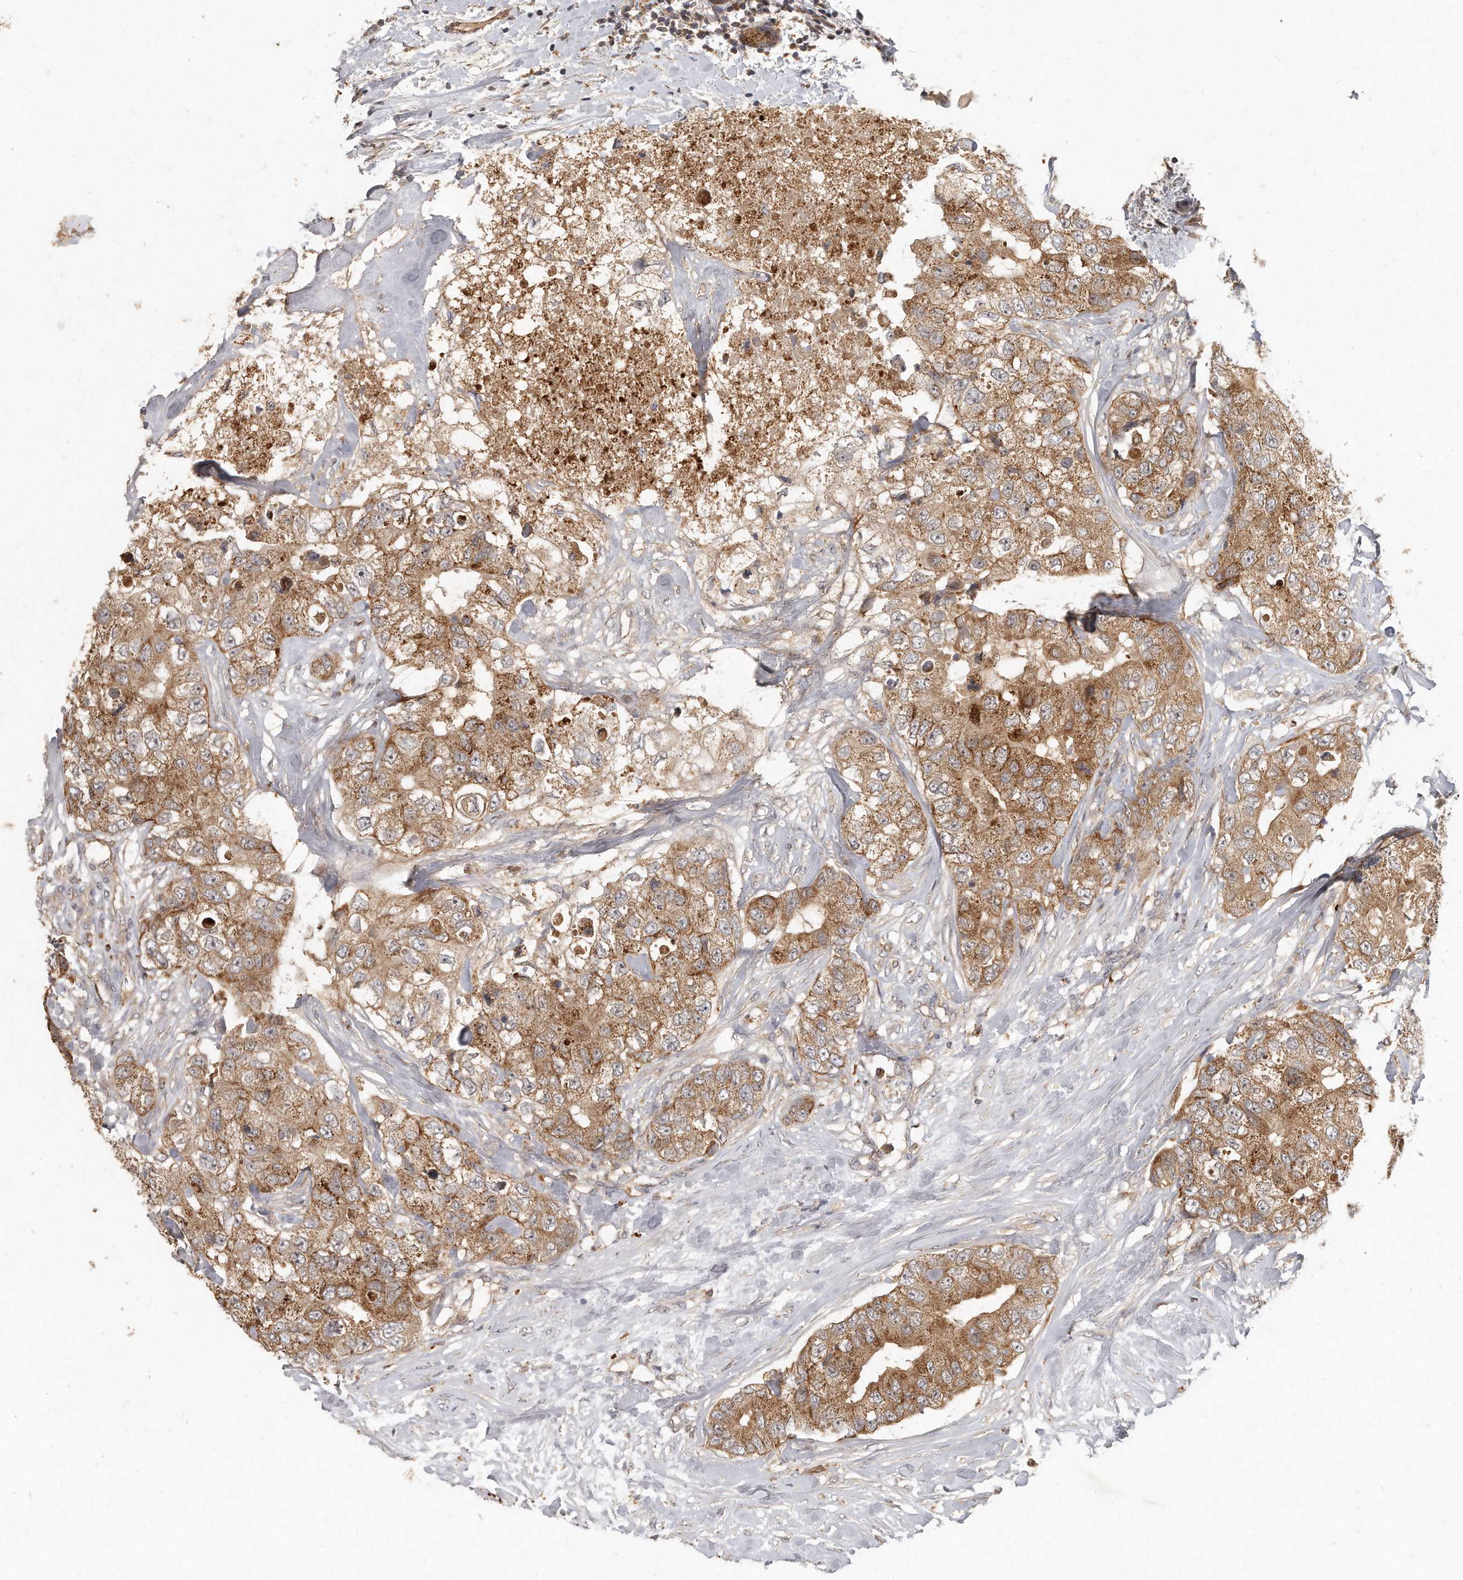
{"staining": {"intensity": "moderate", "quantity": ">75%", "location": "cytoplasmic/membranous"}, "tissue": "breast cancer", "cell_type": "Tumor cells", "image_type": "cancer", "snomed": [{"axis": "morphology", "description": "Duct carcinoma"}, {"axis": "topography", "description": "Breast"}], "caption": "Approximately >75% of tumor cells in breast cancer (intraductal carcinoma) show moderate cytoplasmic/membranous protein positivity as visualized by brown immunohistochemical staining.", "gene": "LGALS8", "patient": {"sex": "female", "age": 62}}